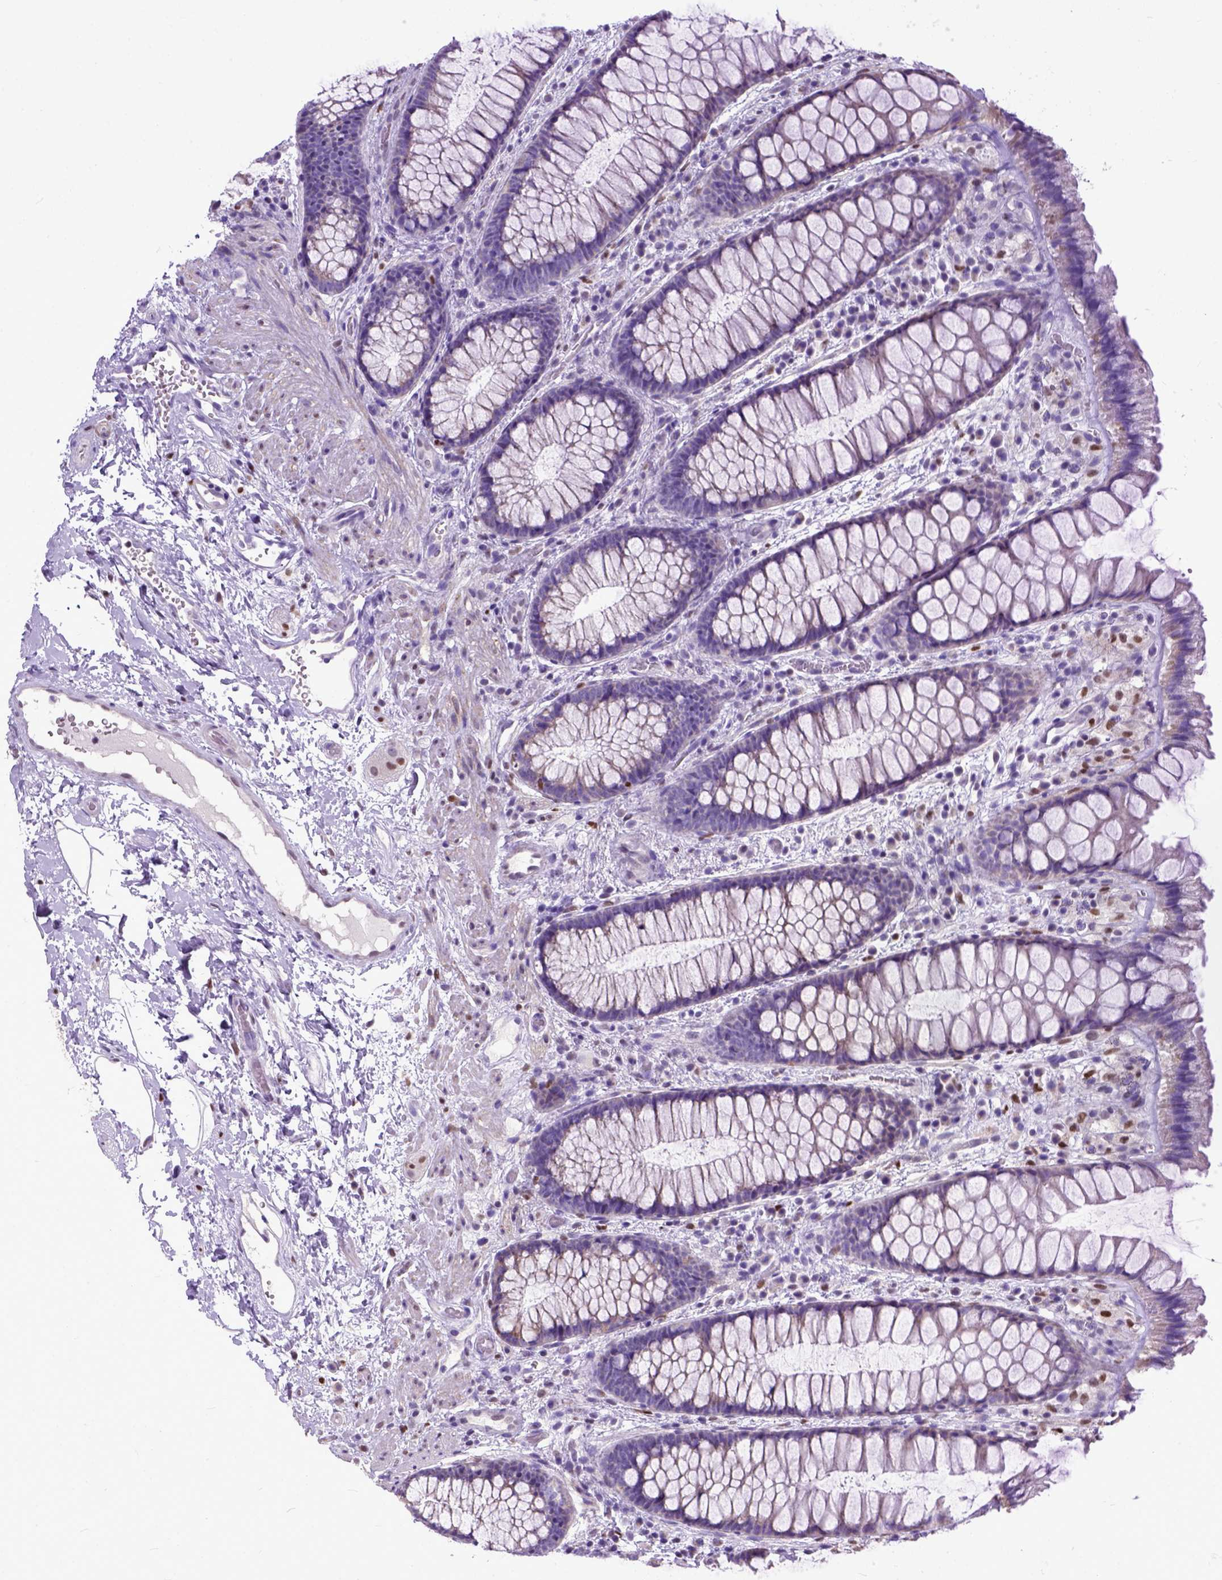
{"staining": {"intensity": "negative", "quantity": "none", "location": "none"}, "tissue": "rectum", "cell_type": "Glandular cells", "image_type": "normal", "snomed": [{"axis": "morphology", "description": "Normal tissue, NOS"}, {"axis": "topography", "description": "Rectum"}], "caption": "The histopathology image demonstrates no significant positivity in glandular cells of rectum.", "gene": "CRB1", "patient": {"sex": "female", "age": 62}}